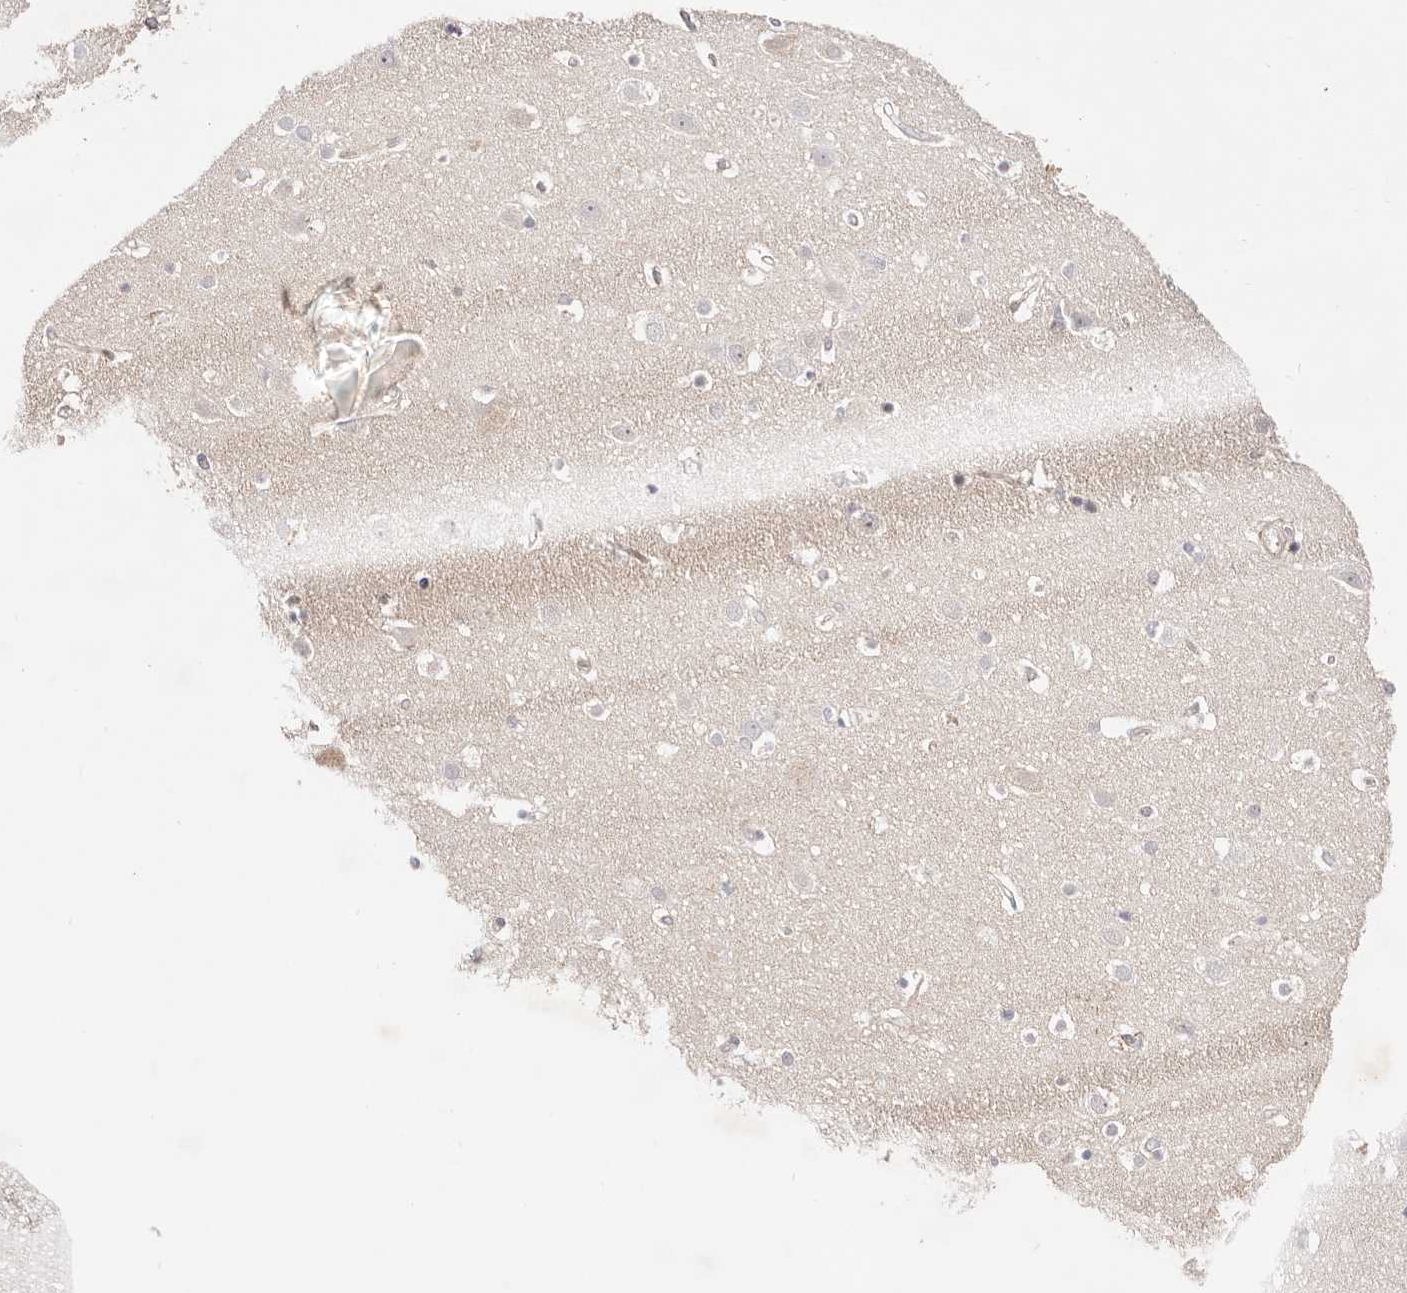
{"staining": {"intensity": "negative", "quantity": "none", "location": "none"}, "tissue": "cerebral cortex", "cell_type": "Endothelial cells", "image_type": "normal", "snomed": [{"axis": "morphology", "description": "Normal tissue, NOS"}, {"axis": "topography", "description": "Cerebral cortex"}], "caption": "Immunohistochemistry histopathology image of normal human cerebral cortex stained for a protein (brown), which demonstrates no staining in endothelial cells. (DAB IHC visualized using brightfield microscopy, high magnification).", "gene": "SLC35B2", "patient": {"sex": "male", "age": 54}}